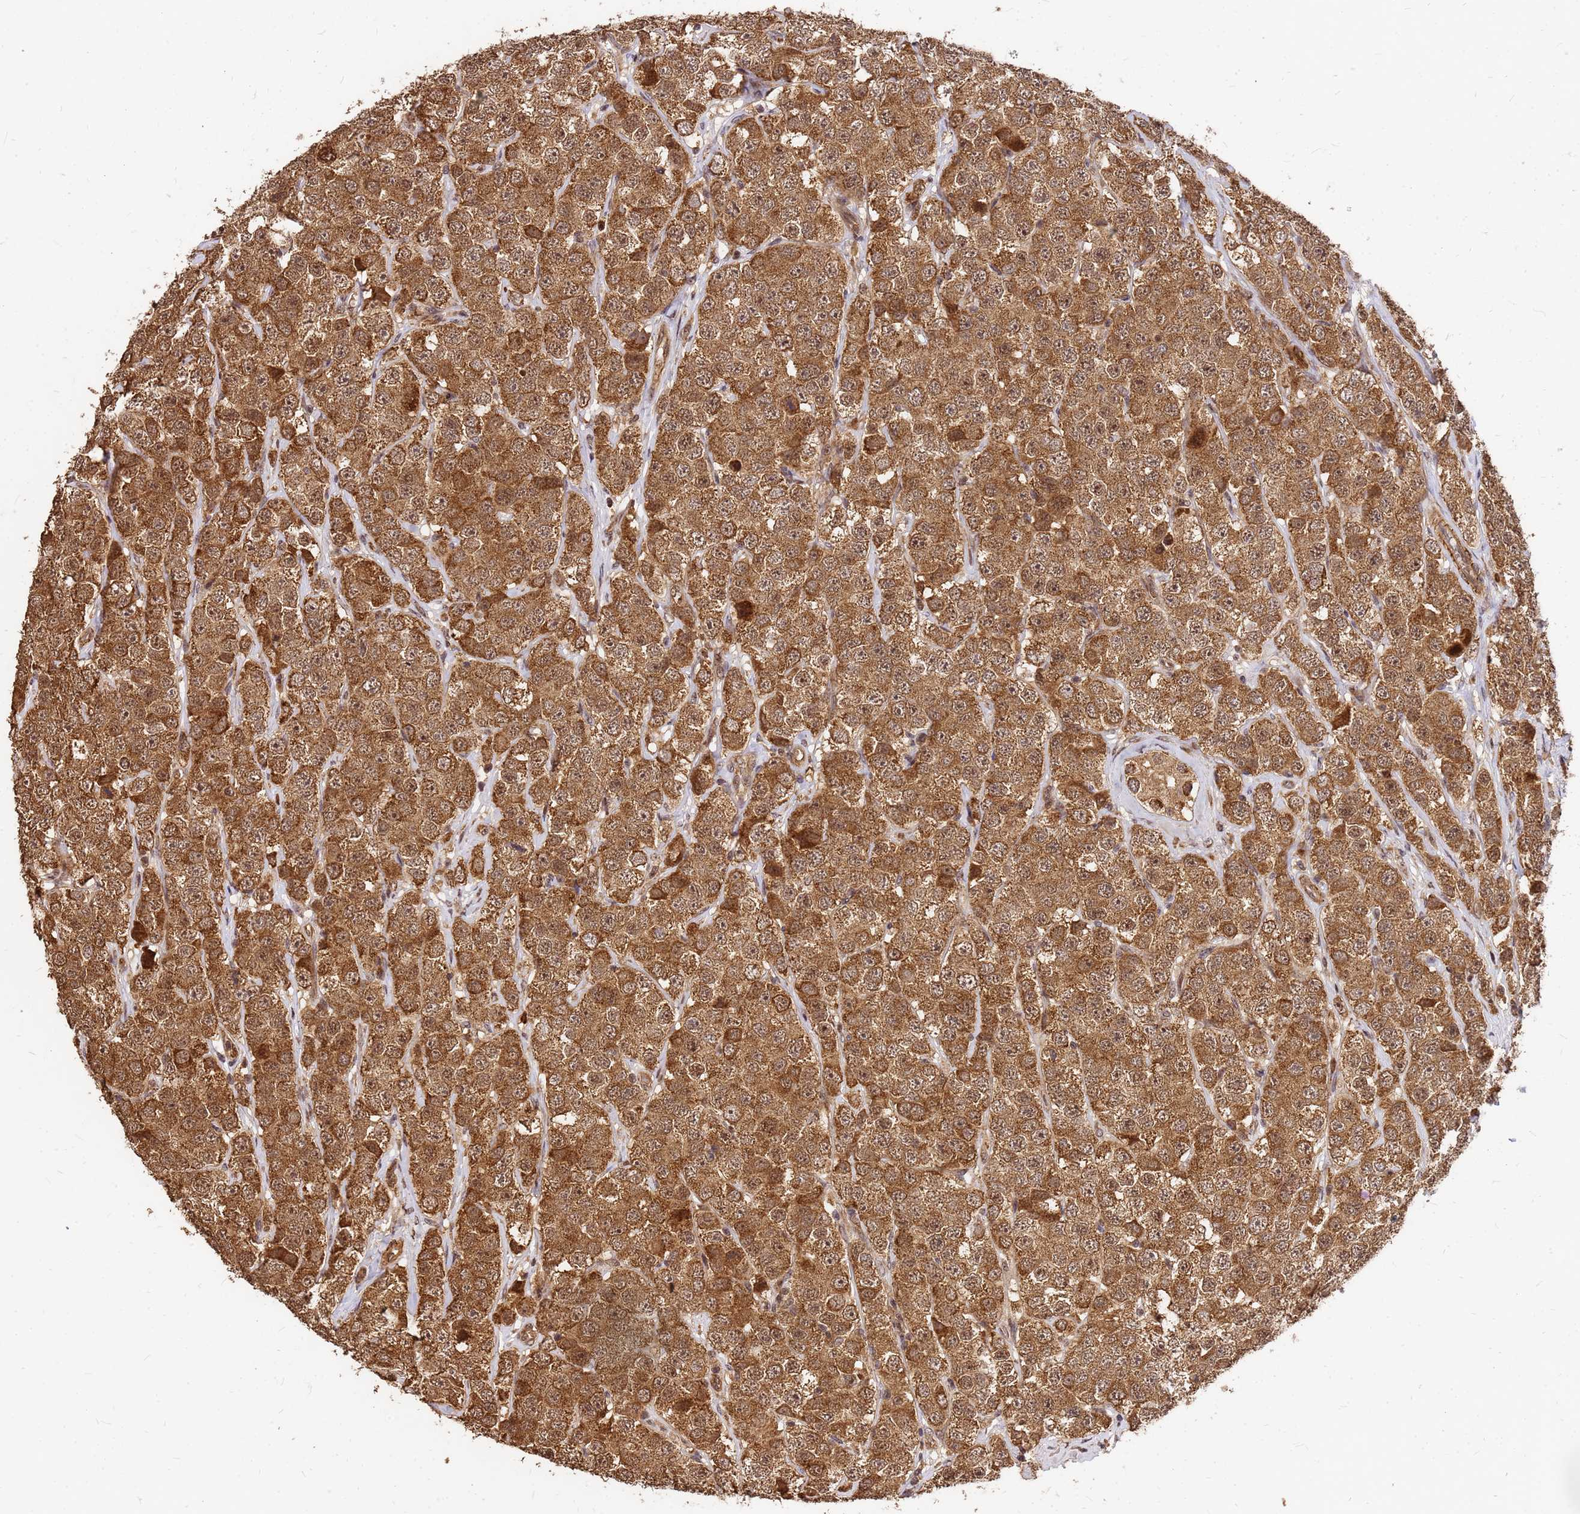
{"staining": {"intensity": "strong", "quantity": ">75%", "location": "cytoplasmic/membranous,nuclear"}, "tissue": "testis cancer", "cell_type": "Tumor cells", "image_type": "cancer", "snomed": [{"axis": "morphology", "description": "Seminoma, NOS"}, {"axis": "topography", "description": "Testis"}], "caption": "Testis cancer (seminoma) stained with a protein marker displays strong staining in tumor cells.", "gene": "GPATCH8", "patient": {"sex": "male", "age": 28}}